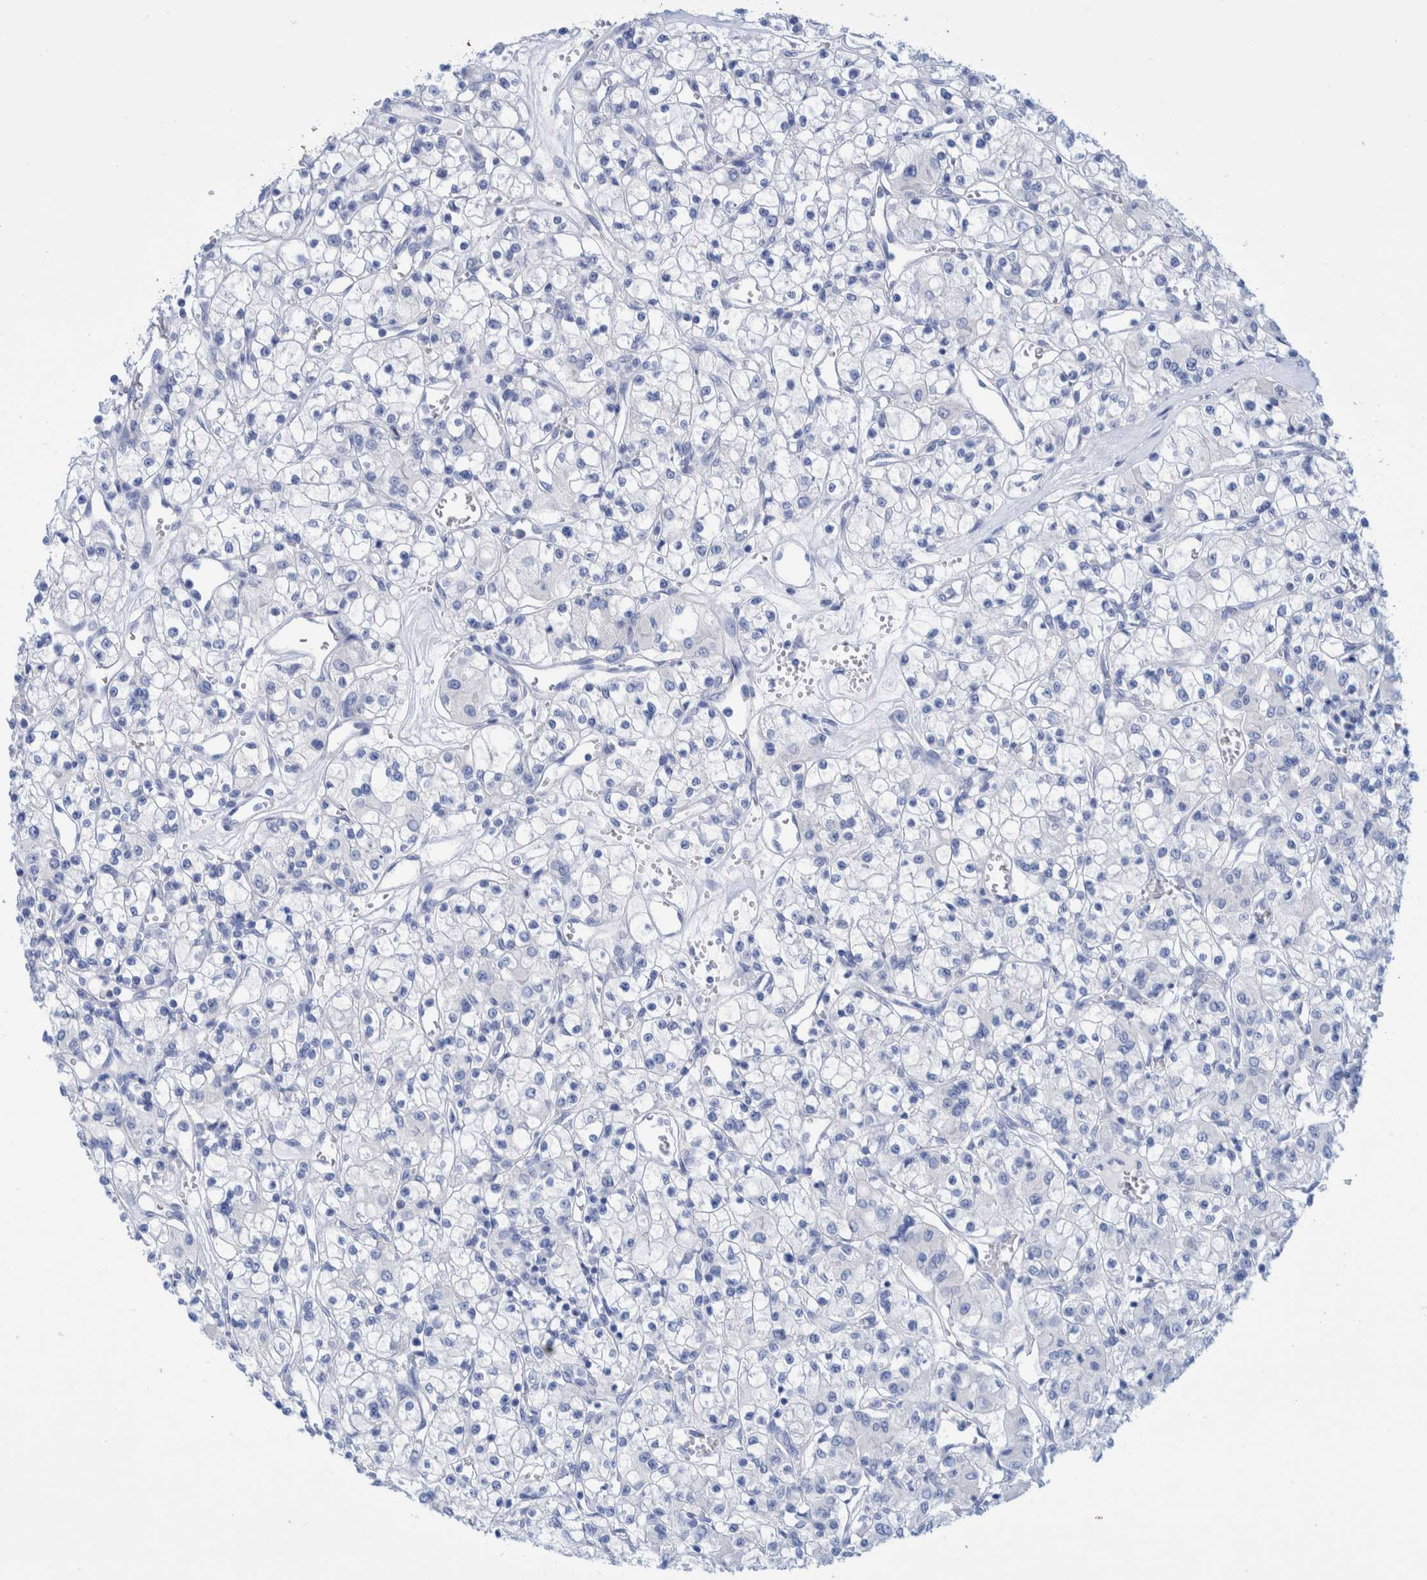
{"staining": {"intensity": "negative", "quantity": "none", "location": "none"}, "tissue": "renal cancer", "cell_type": "Tumor cells", "image_type": "cancer", "snomed": [{"axis": "morphology", "description": "Adenocarcinoma, NOS"}, {"axis": "topography", "description": "Kidney"}], "caption": "An image of adenocarcinoma (renal) stained for a protein demonstrates no brown staining in tumor cells.", "gene": "PERP", "patient": {"sex": "female", "age": 59}}